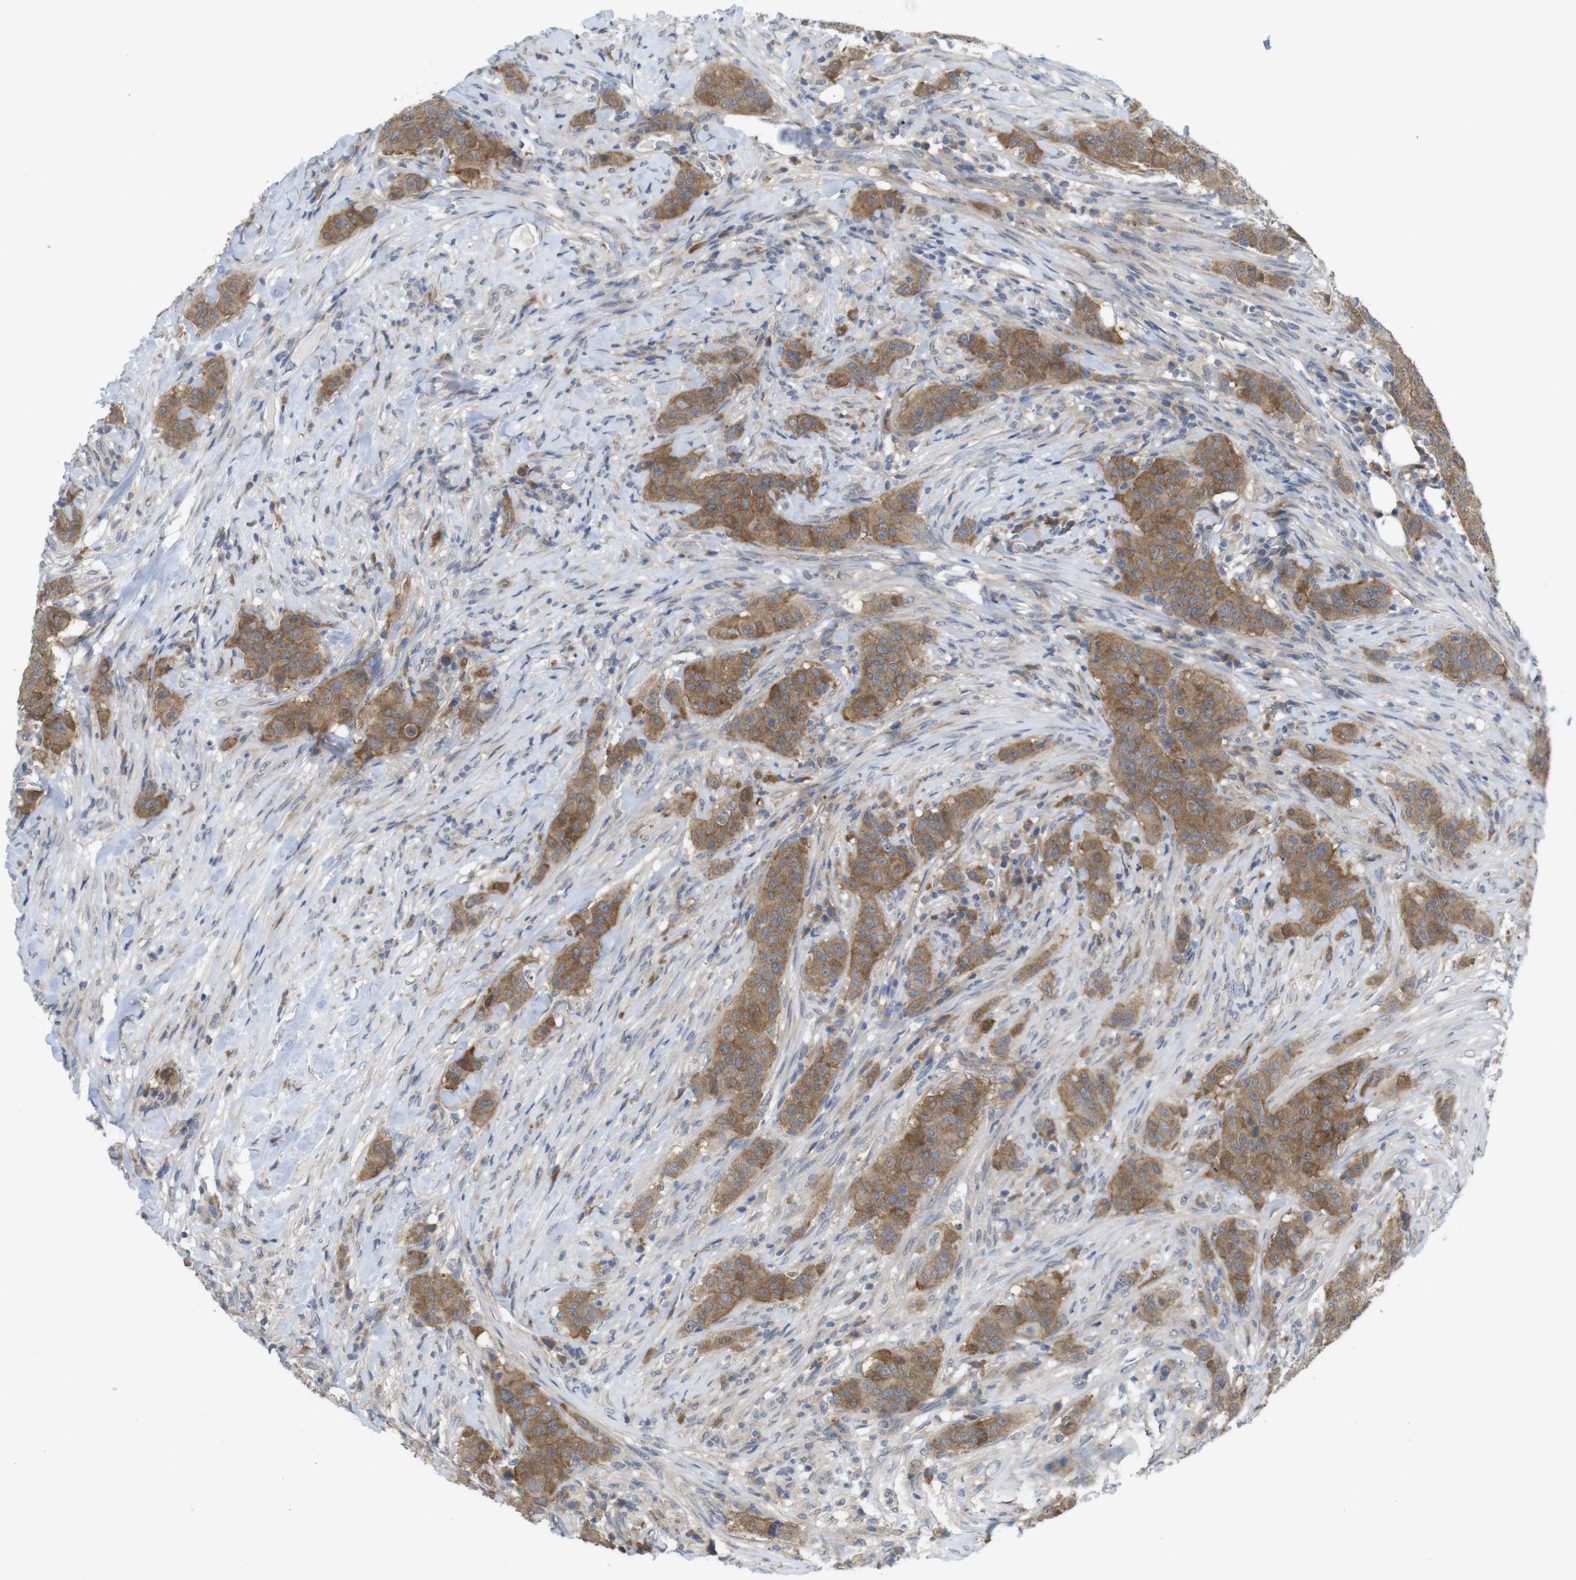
{"staining": {"intensity": "moderate", "quantity": ">75%", "location": "cytoplasmic/membranous"}, "tissue": "breast cancer", "cell_type": "Tumor cells", "image_type": "cancer", "snomed": [{"axis": "morphology", "description": "Normal tissue, NOS"}, {"axis": "morphology", "description": "Duct carcinoma"}, {"axis": "topography", "description": "Breast"}], "caption": "An immunohistochemistry (IHC) histopathology image of neoplastic tissue is shown. Protein staining in brown labels moderate cytoplasmic/membranous positivity in breast infiltrating ductal carcinoma within tumor cells.", "gene": "BCAR3", "patient": {"sex": "female", "age": 40}}